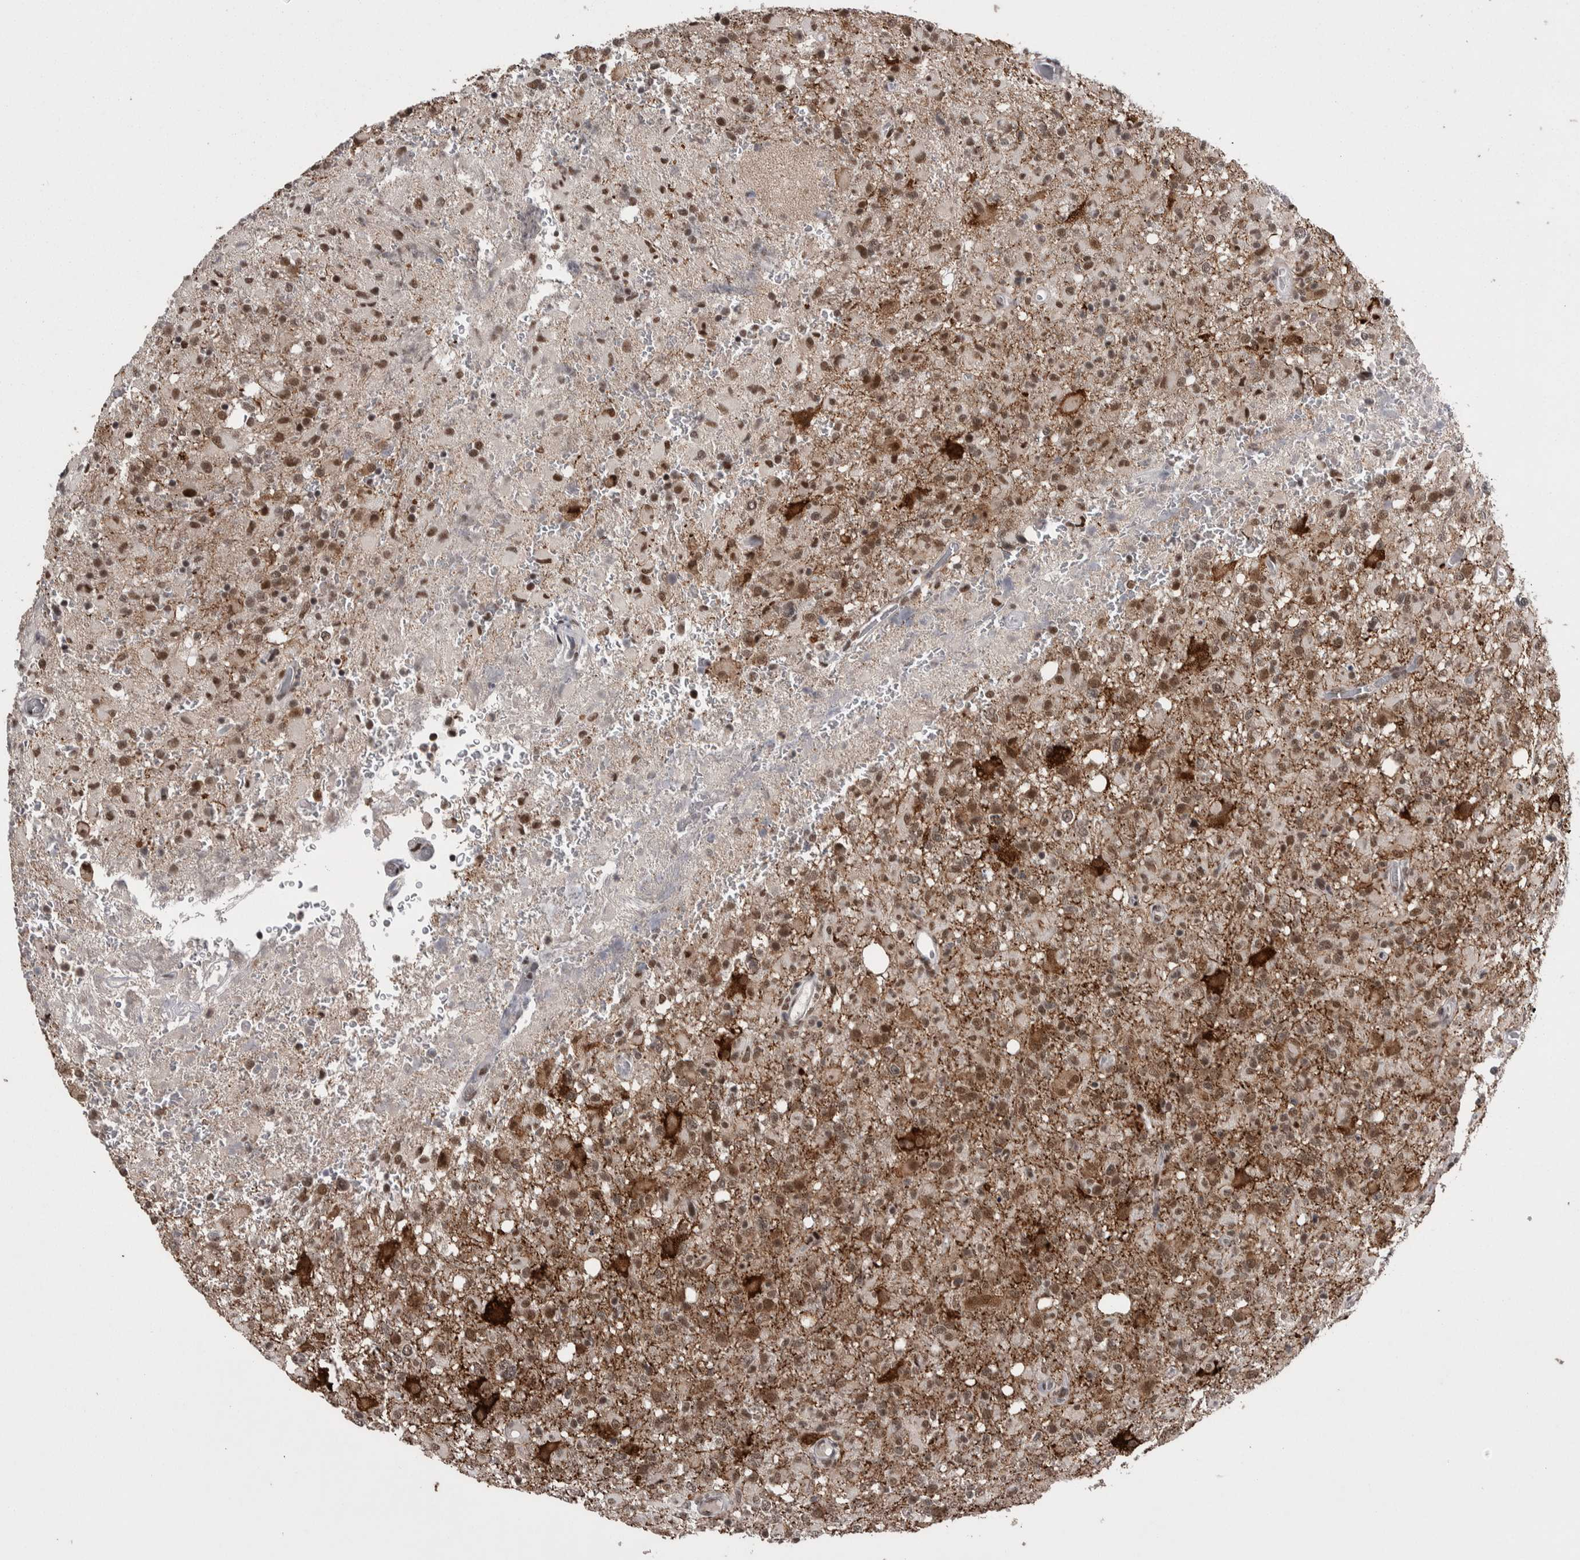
{"staining": {"intensity": "moderate", "quantity": ">75%", "location": "nuclear"}, "tissue": "glioma", "cell_type": "Tumor cells", "image_type": "cancer", "snomed": [{"axis": "morphology", "description": "Glioma, malignant, High grade"}, {"axis": "topography", "description": "Brain"}], "caption": "Immunohistochemistry photomicrograph of neoplastic tissue: human malignant glioma (high-grade) stained using immunohistochemistry exhibits medium levels of moderate protein expression localized specifically in the nuclear of tumor cells, appearing as a nuclear brown color.", "gene": "DMTF1", "patient": {"sex": "female", "age": 57}}